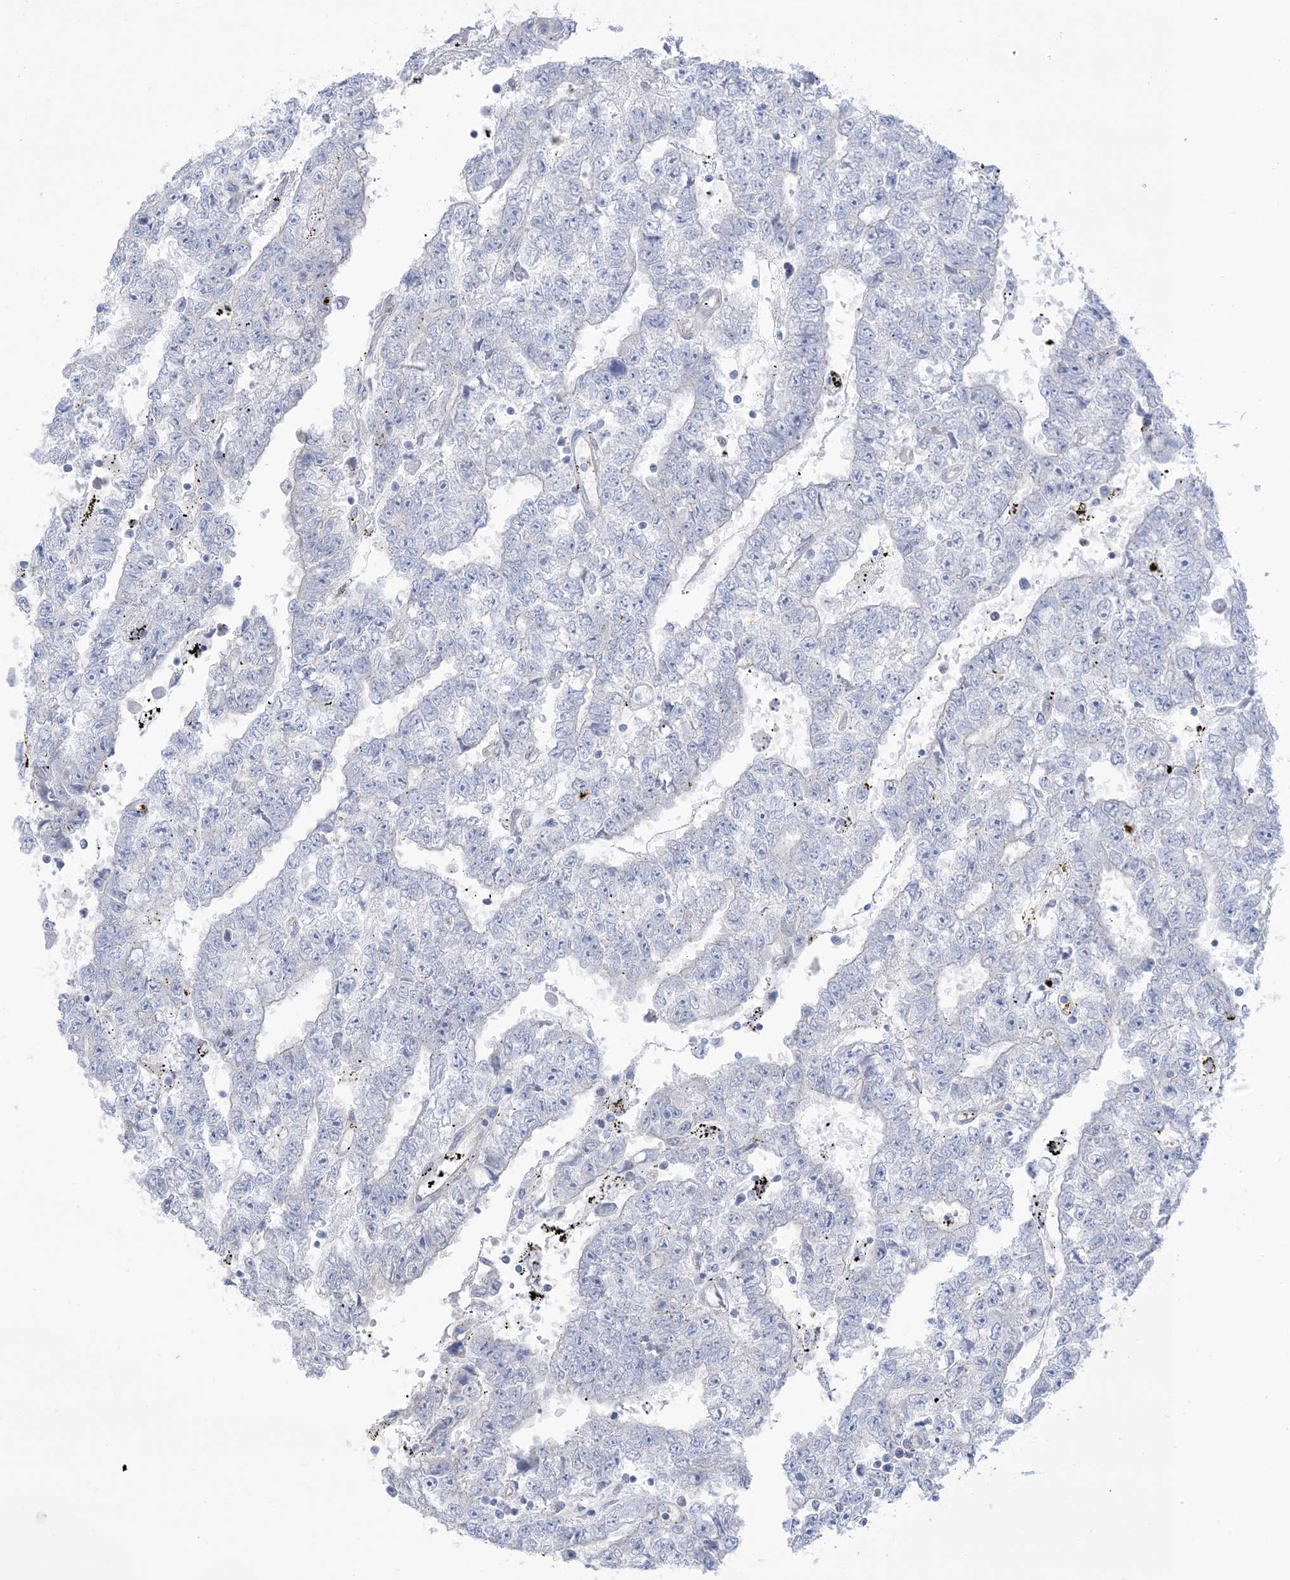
{"staining": {"intensity": "negative", "quantity": "none", "location": "none"}, "tissue": "testis cancer", "cell_type": "Tumor cells", "image_type": "cancer", "snomed": [{"axis": "morphology", "description": "Carcinoma, Embryonal, NOS"}, {"axis": "topography", "description": "Testis"}], "caption": "This photomicrograph is of testis cancer (embryonal carcinoma) stained with IHC to label a protein in brown with the nuclei are counter-stained blue. There is no positivity in tumor cells. (DAB (3,3'-diaminobenzidine) IHC visualized using brightfield microscopy, high magnification).", "gene": "MTHFD2L", "patient": {"sex": "male", "age": 25}}